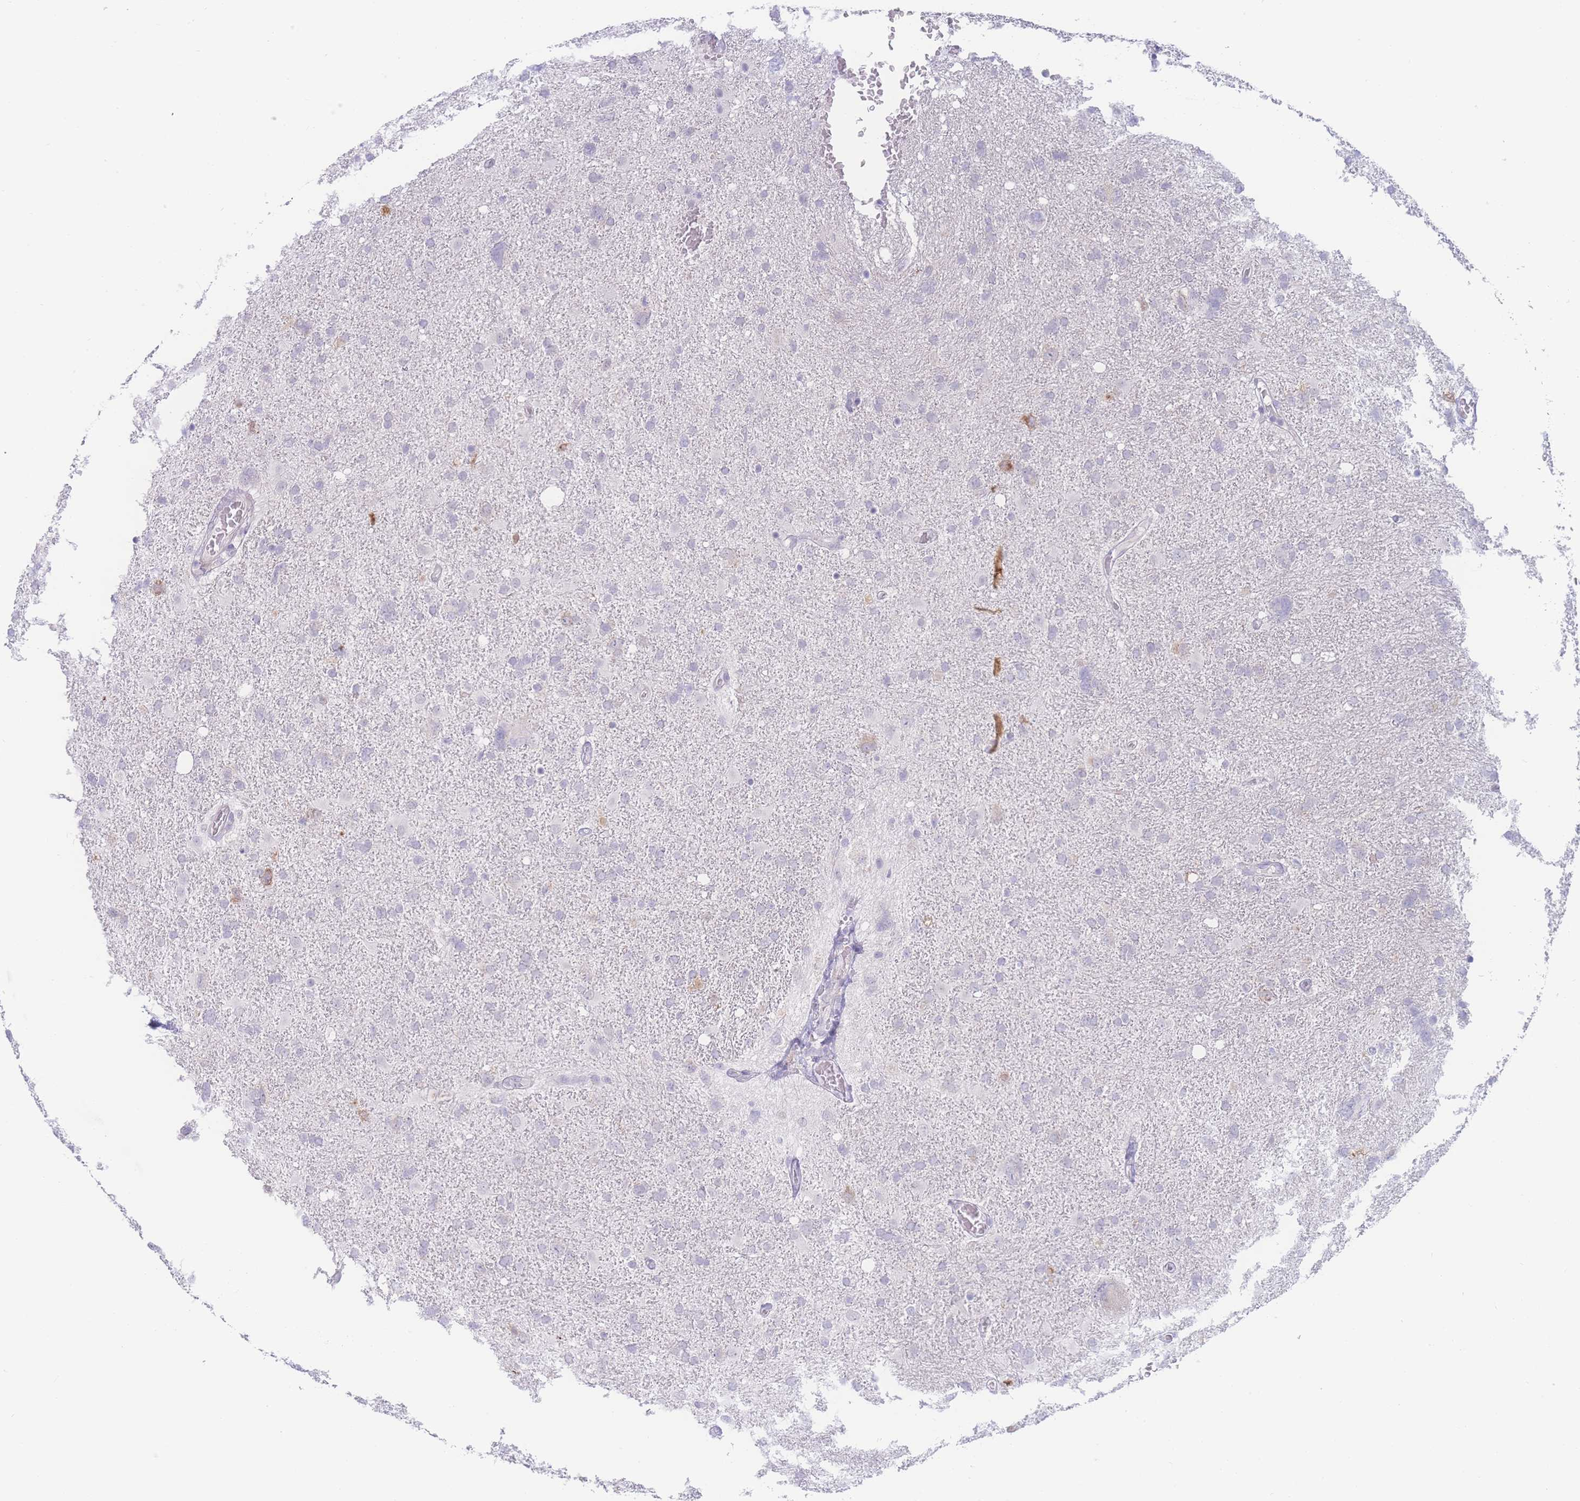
{"staining": {"intensity": "negative", "quantity": "none", "location": "none"}, "tissue": "glioma", "cell_type": "Tumor cells", "image_type": "cancer", "snomed": [{"axis": "morphology", "description": "Glioma, malignant, High grade"}, {"axis": "topography", "description": "Brain"}], "caption": "Tumor cells are negative for protein expression in human malignant glioma (high-grade).", "gene": "PRSS22", "patient": {"sex": "male", "age": 61}}